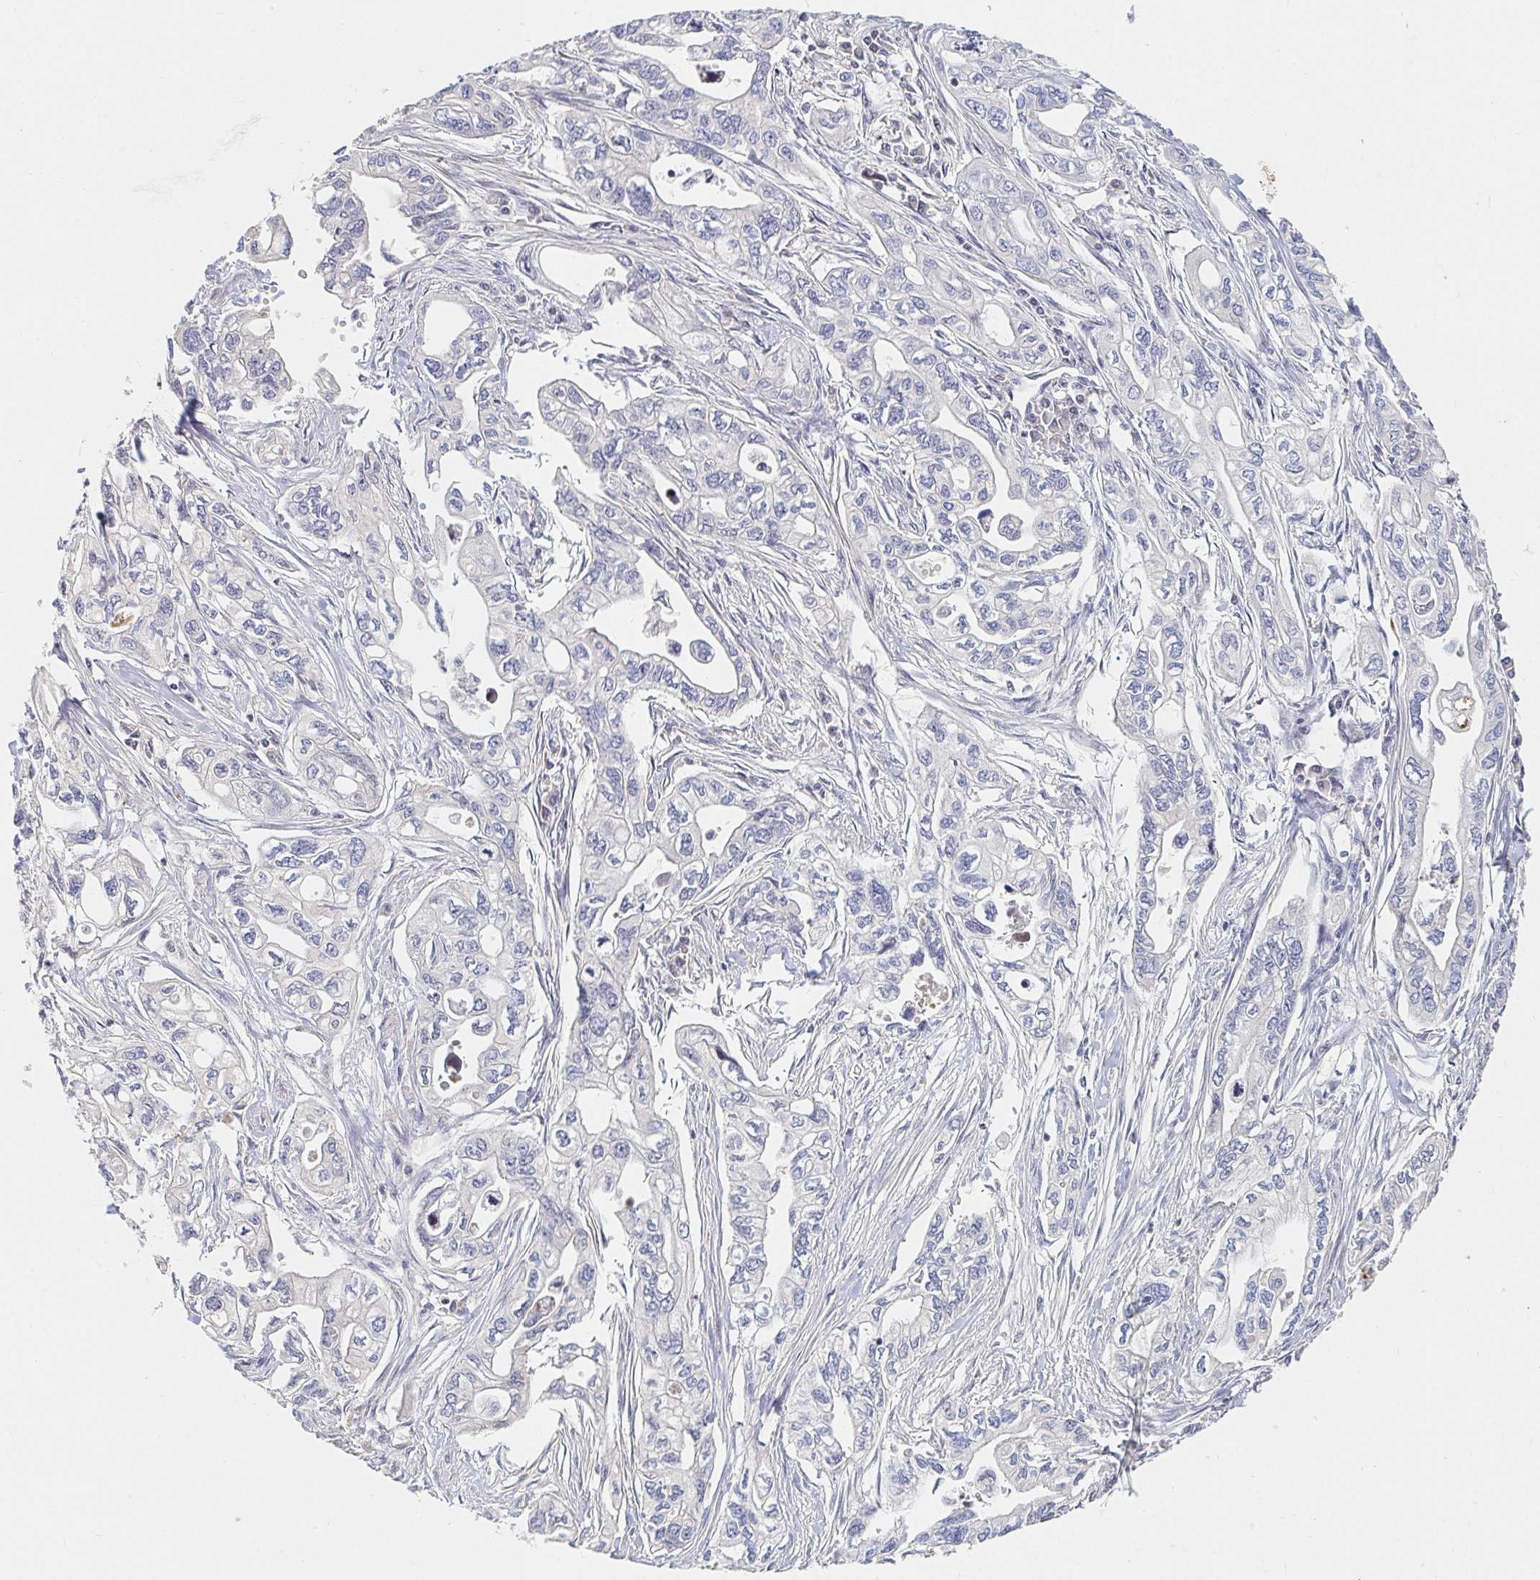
{"staining": {"intensity": "negative", "quantity": "none", "location": "none"}, "tissue": "pancreatic cancer", "cell_type": "Tumor cells", "image_type": "cancer", "snomed": [{"axis": "morphology", "description": "Adenocarcinoma, NOS"}, {"axis": "topography", "description": "Pancreas"}], "caption": "High power microscopy image of an immunohistochemistry (IHC) micrograph of pancreatic cancer, revealing no significant positivity in tumor cells.", "gene": "NME9", "patient": {"sex": "male", "age": 68}}